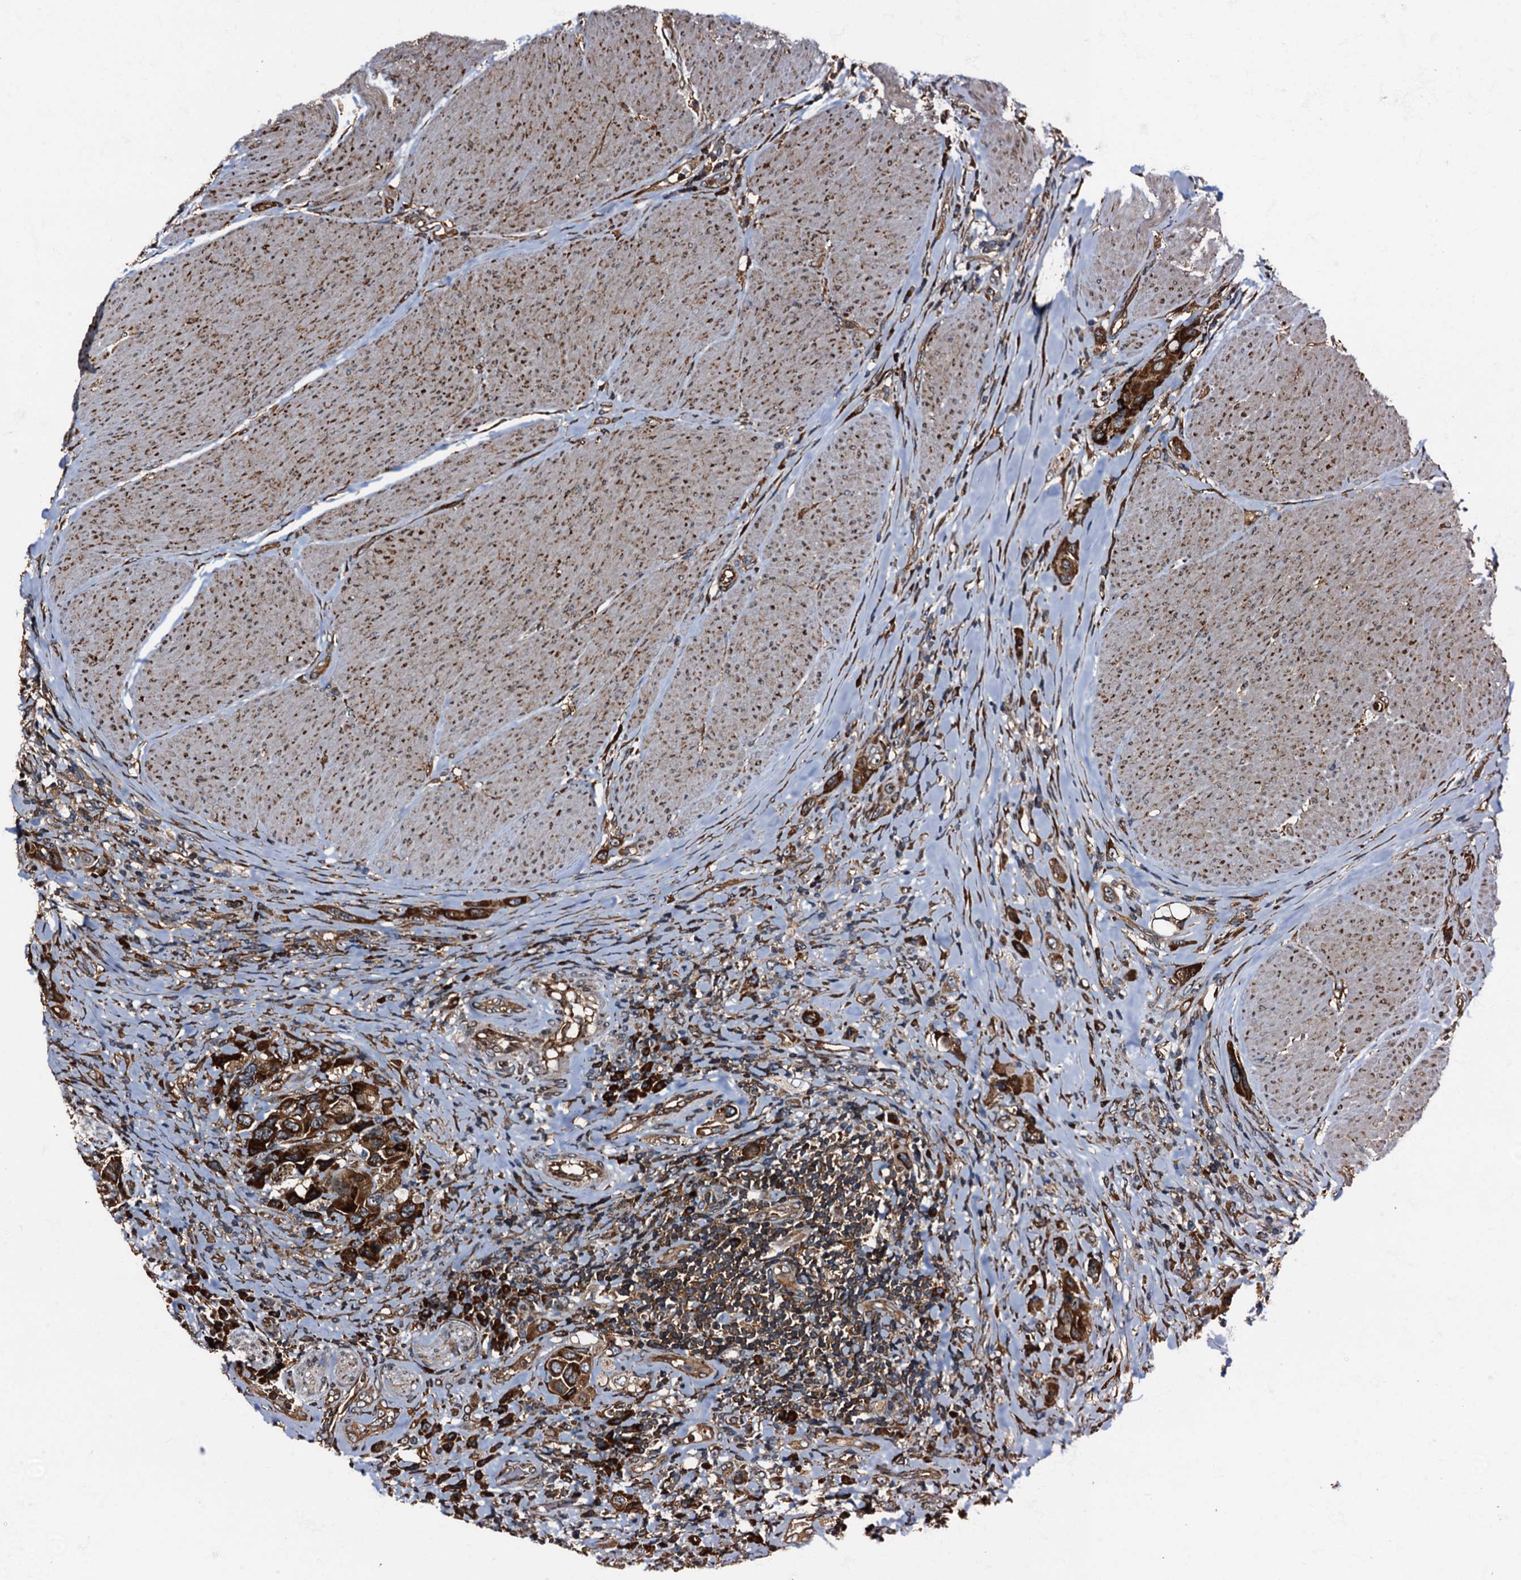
{"staining": {"intensity": "strong", "quantity": ">75%", "location": "cytoplasmic/membranous"}, "tissue": "urothelial cancer", "cell_type": "Tumor cells", "image_type": "cancer", "snomed": [{"axis": "morphology", "description": "Urothelial carcinoma, High grade"}, {"axis": "topography", "description": "Urinary bladder"}], "caption": "Strong cytoplasmic/membranous staining is seen in about >75% of tumor cells in urothelial cancer.", "gene": "ATP2C1", "patient": {"sex": "male", "age": 50}}